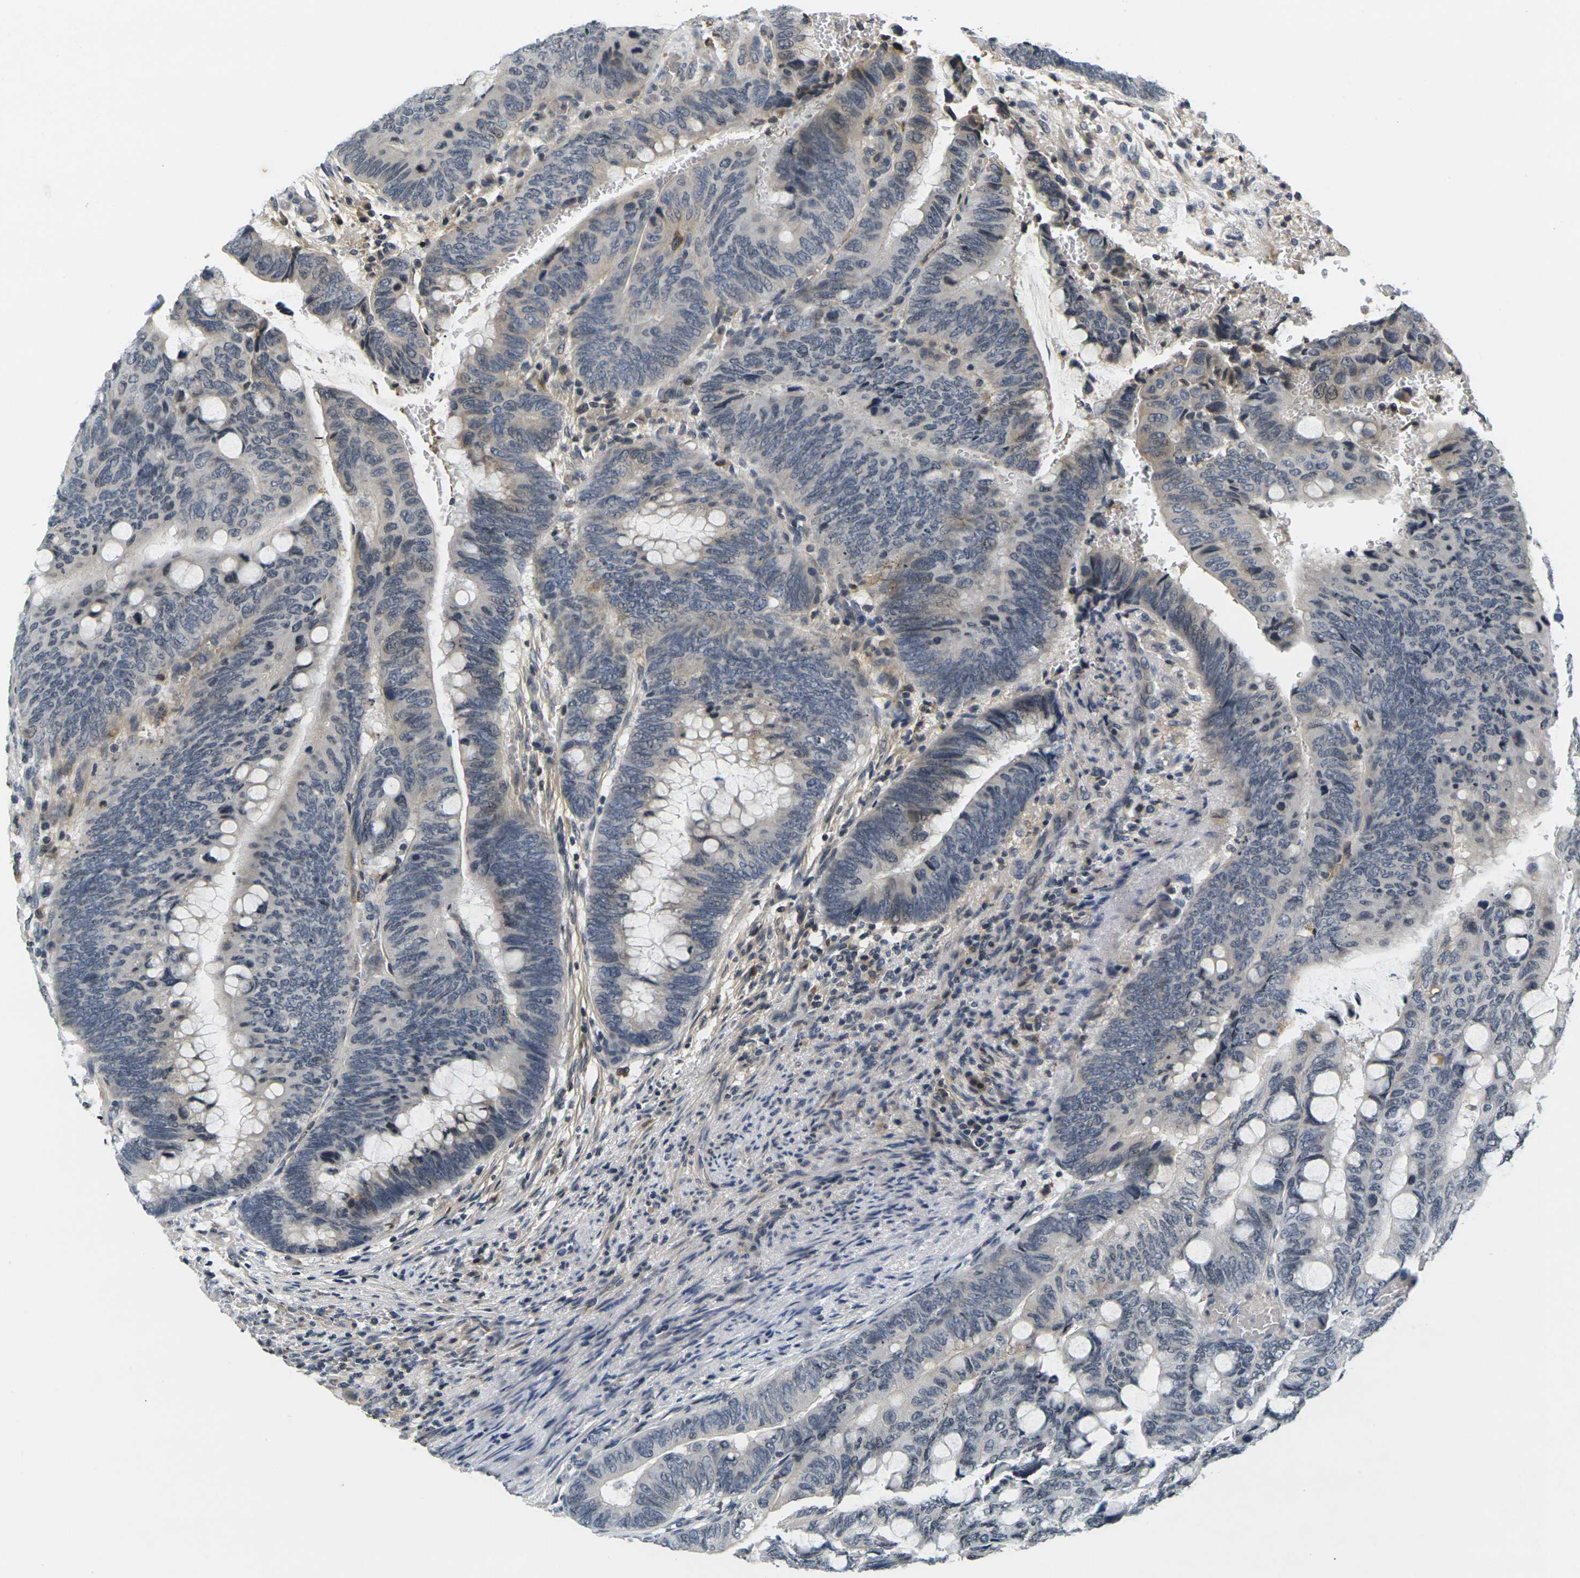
{"staining": {"intensity": "negative", "quantity": "none", "location": "none"}, "tissue": "colorectal cancer", "cell_type": "Tumor cells", "image_type": "cancer", "snomed": [{"axis": "morphology", "description": "Normal tissue, NOS"}, {"axis": "morphology", "description": "Adenocarcinoma, NOS"}, {"axis": "topography", "description": "Rectum"}, {"axis": "topography", "description": "Peripheral nerve tissue"}], "caption": "The image shows no staining of tumor cells in colorectal adenocarcinoma.", "gene": "C1QC", "patient": {"sex": "male", "age": 92}}